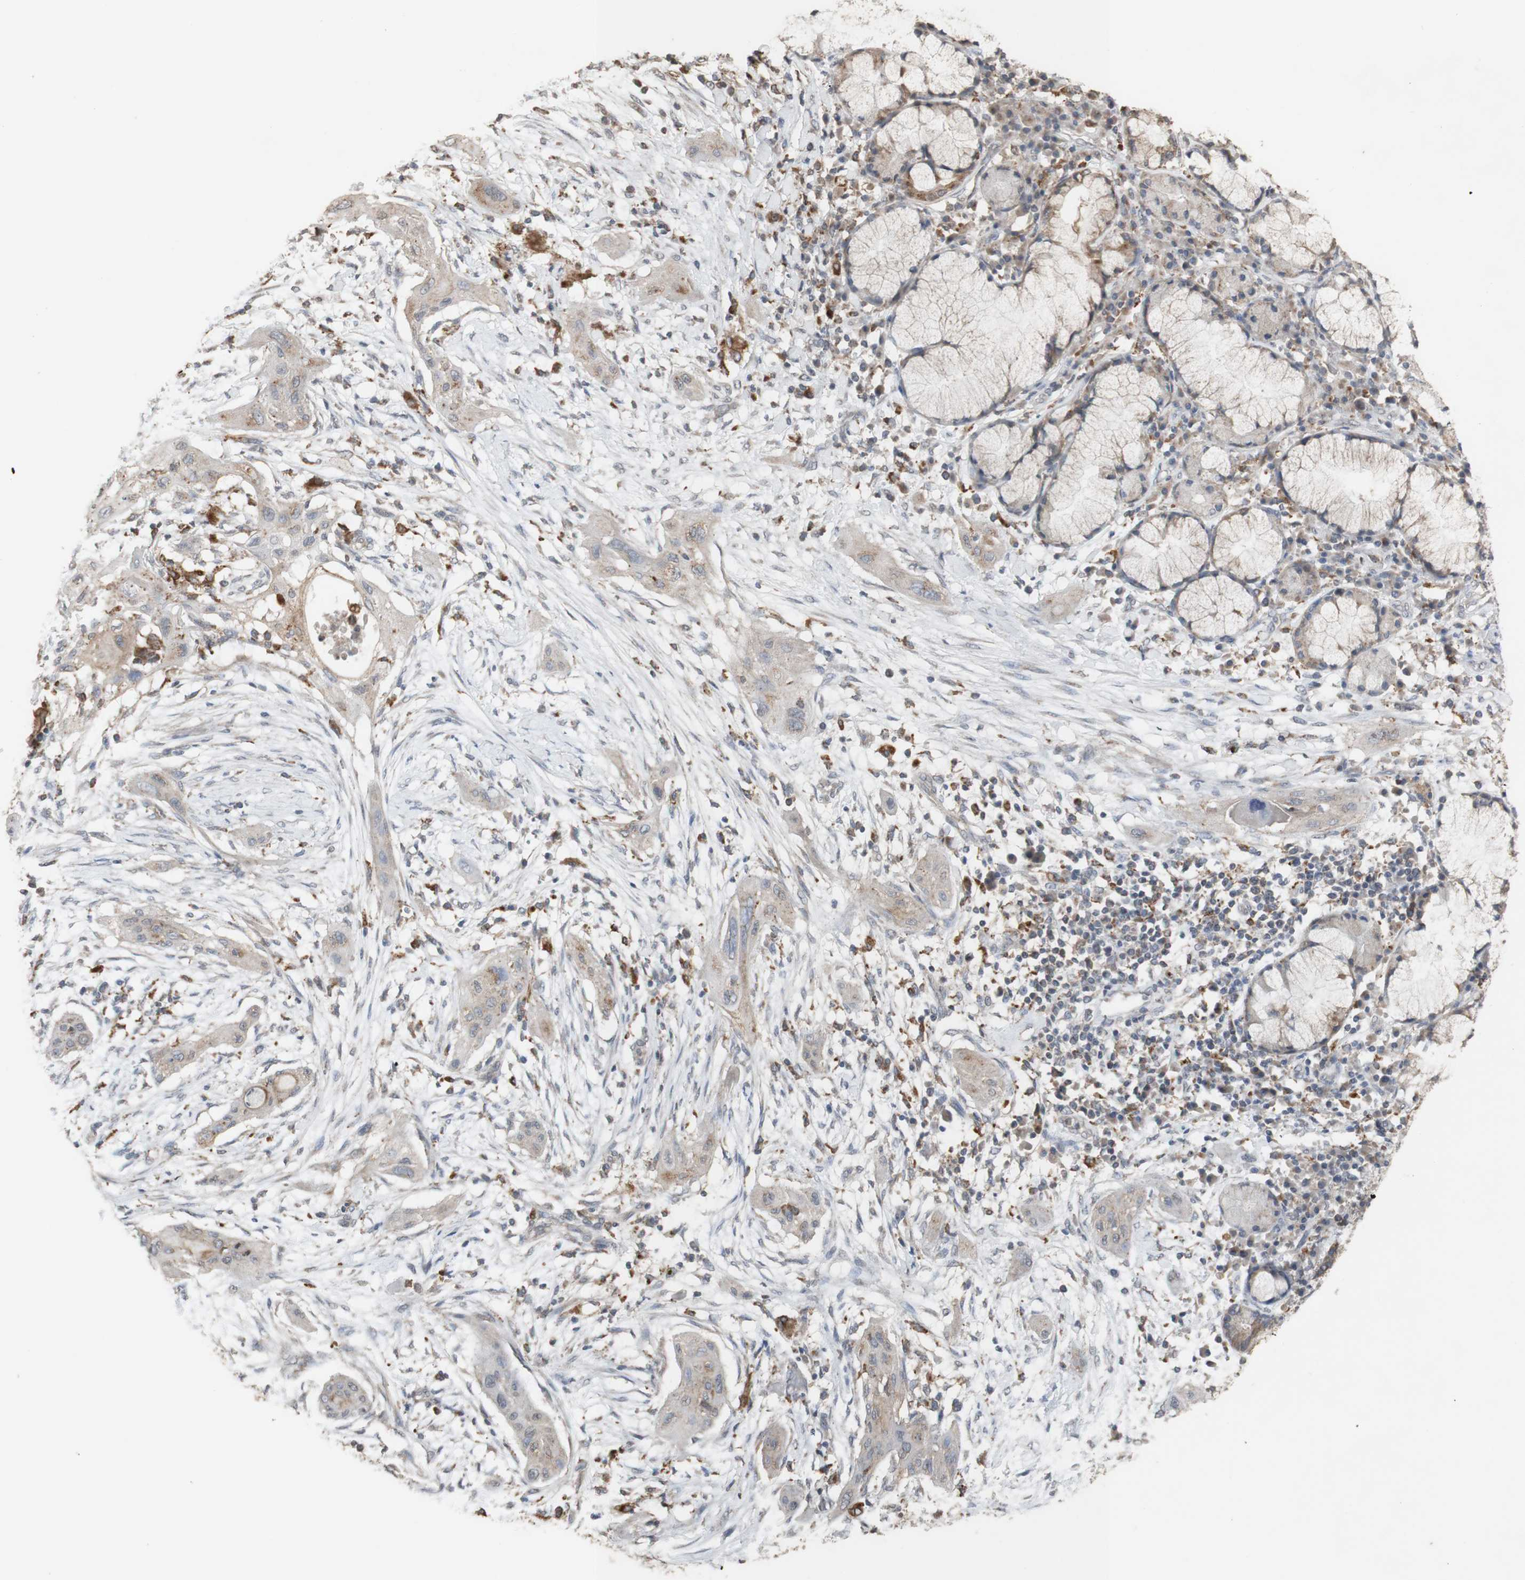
{"staining": {"intensity": "weak", "quantity": ">75%", "location": "cytoplasmic/membranous"}, "tissue": "lung cancer", "cell_type": "Tumor cells", "image_type": "cancer", "snomed": [{"axis": "morphology", "description": "Squamous cell carcinoma, NOS"}, {"axis": "topography", "description": "Lung"}], "caption": "Protein expression analysis of lung squamous cell carcinoma shows weak cytoplasmic/membranous staining in about >75% of tumor cells. (DAB (3,3'-diaminobenzidine) IHC with brightfield microscopy, high magnification).", "gene": "ATP6V1E1", "patient": {"sex": "female", "age": 47}}